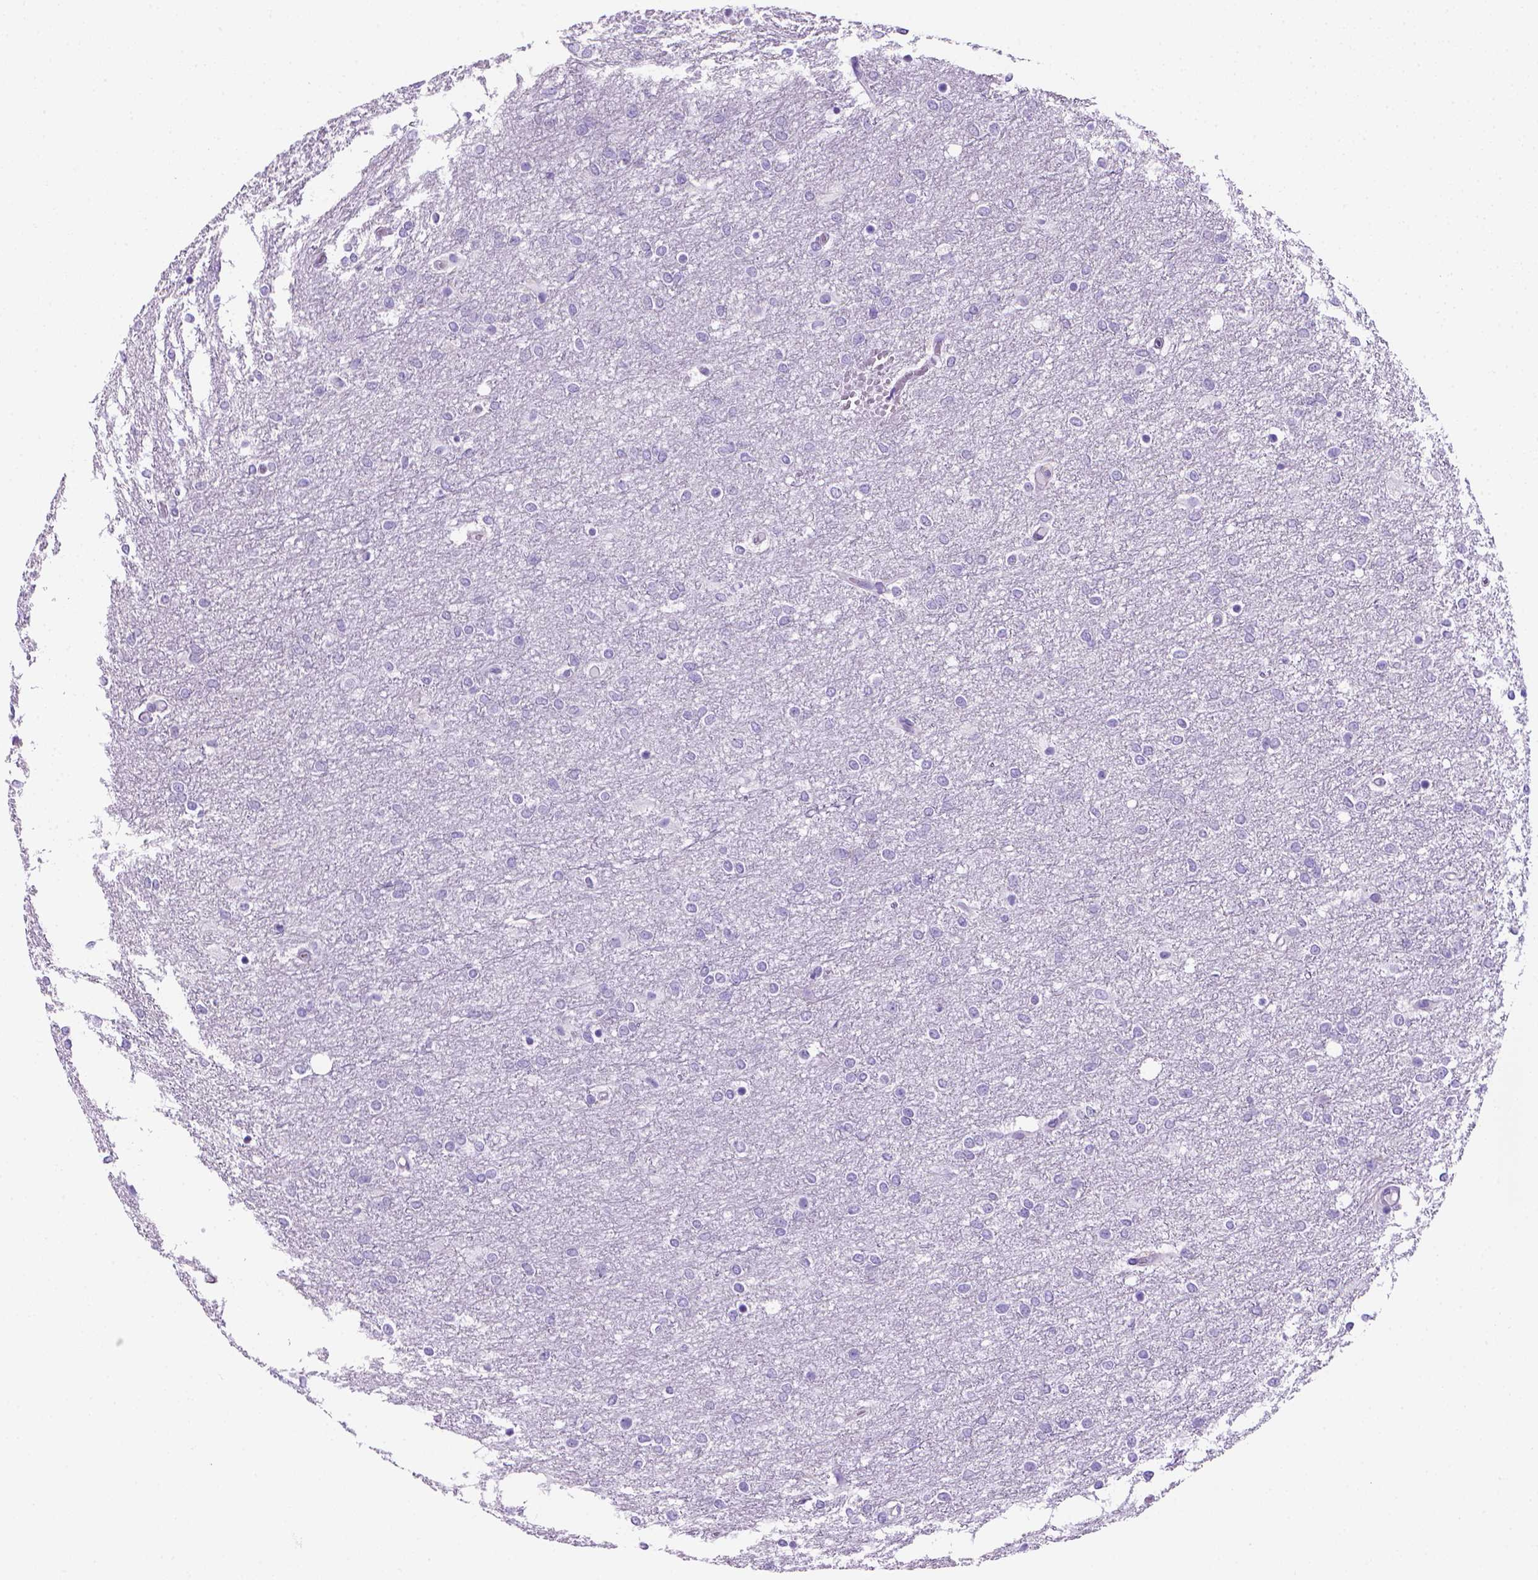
{"staining": {"intensity": "negative", "quantity": "none", "location": "none"}, "tissue": "glioma", "cell_type": "Tumor cells", "image_type": "cancer", "snomed": [{"axis": "morphology", "description": "Glioma, malignant, High grade"}, {"axis": "topography", "description": "Brain"}], "caption": "Immunohistochemical staining of human glioma demonstrates no significant positivity in tumor cells.", "gene": "ARHGEF33", "patient": {"sex": "female", "age": 61}}